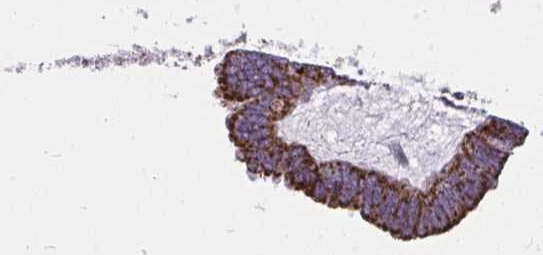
{"staining": {"intensity": "strong", "quantity": ">75%", "location": "cytoplasmic/membranous"}, "tissue": "ovarian cancer", "cell_type": "Tumor cells", "image_type": "cancer", "snomed": [{"axis": "morphology", "description": "Cystadenocarcinoma, serous, NOS"}, {"axis": "topography", "description": "Ovary"}], "caption": "Human ovarian cancer (serous cystadenocarcinoma) stained with a protein marker displays strong staining in tumor cells.", "gene": "SLC7A5", "patient": {"sex": "female", "age": 51}}